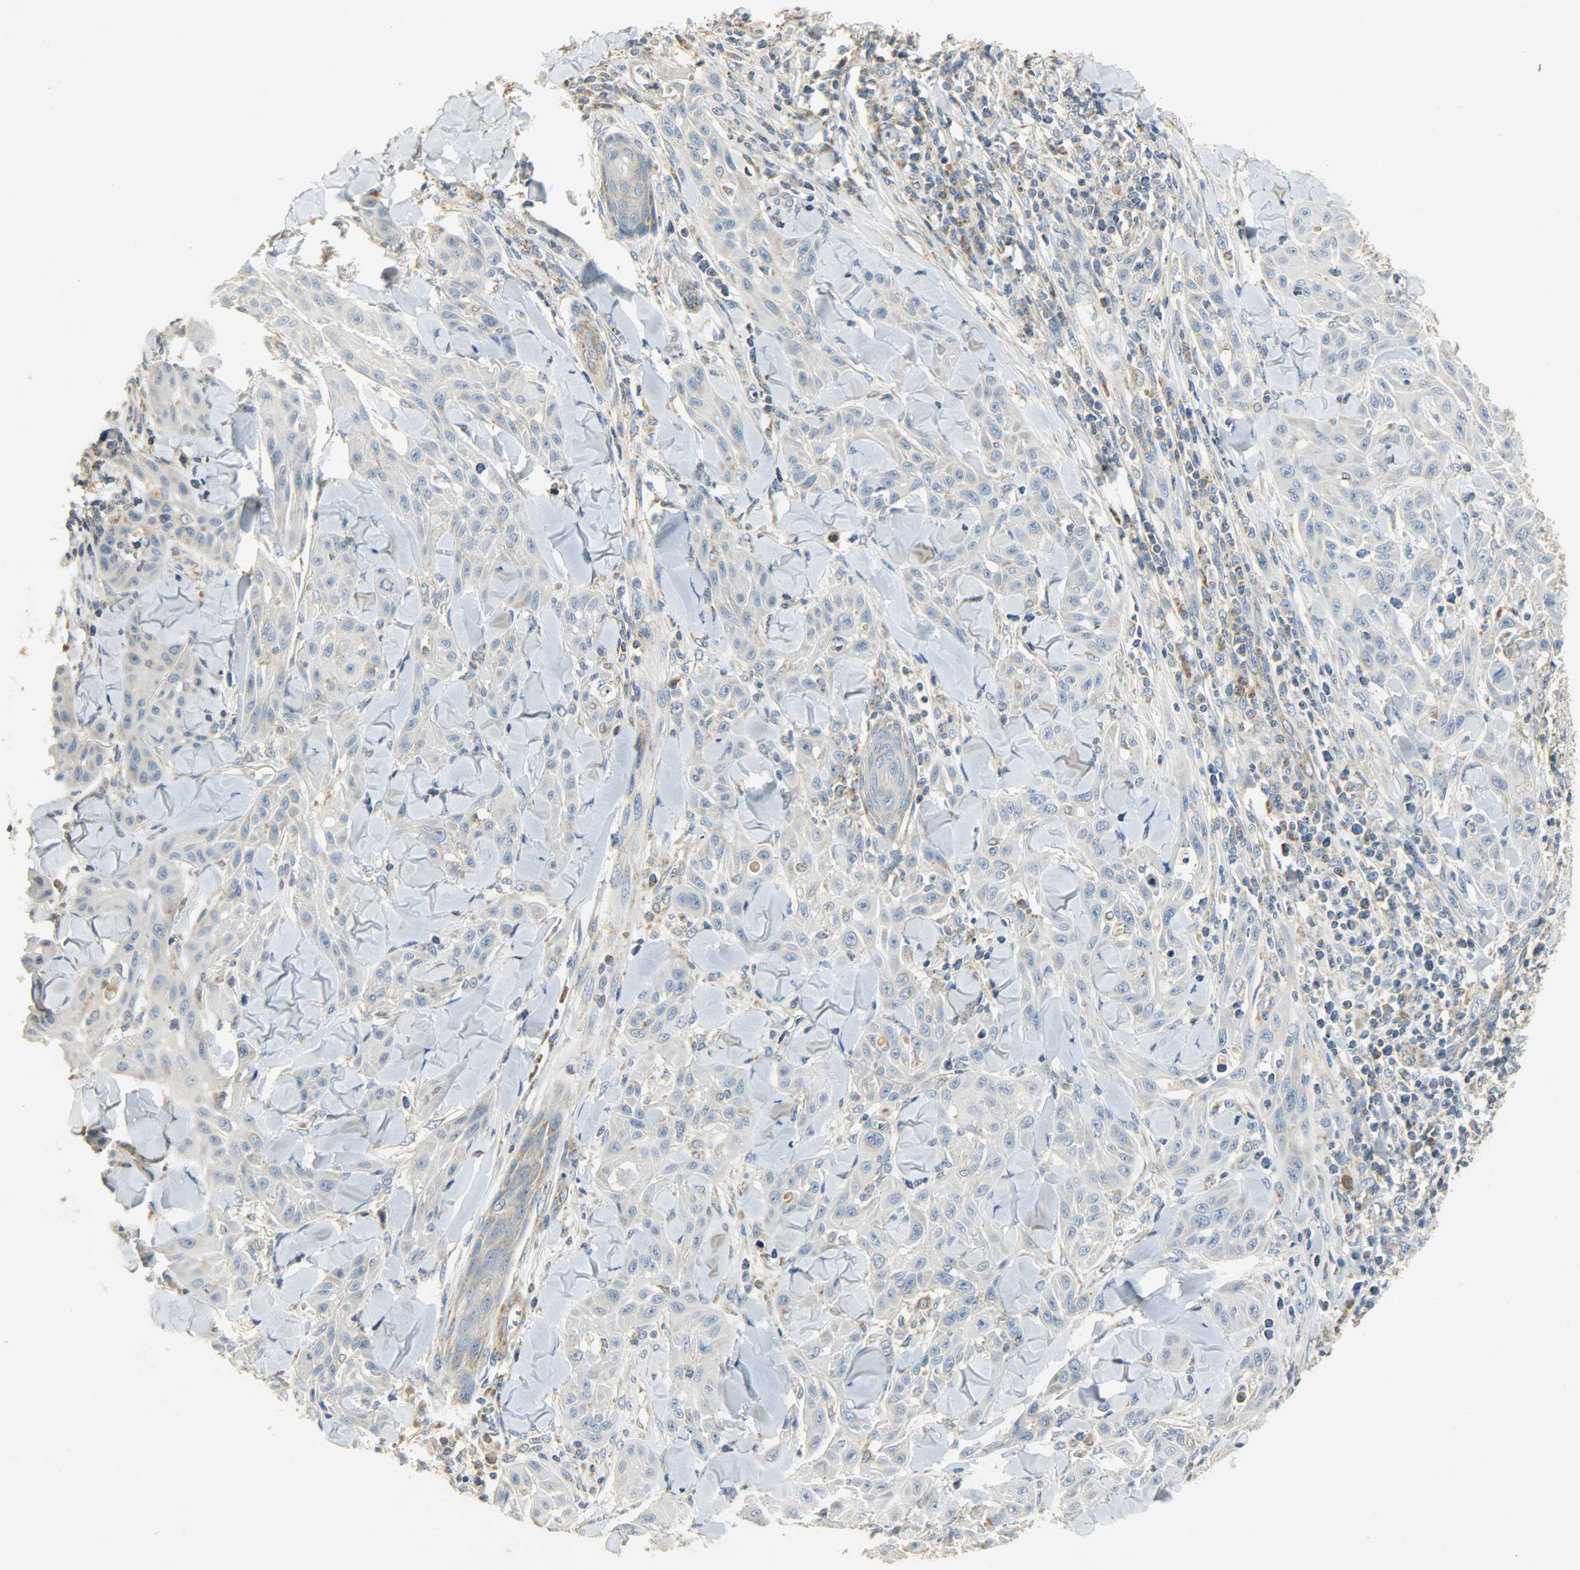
{"staining": {"intensity": "weak", "quantity": "25%-75%", "location": "cytoplasmic/membranous"}, "tissue": "skin cancer", "cell_type": "Tumor cells", "image_type": "cancer", "snomed": [{"axis": "morphology", "description": "Squamous cell carcinoma, NOS"}, {"axis": "topography", "description": "Skin"}], "caption": "An immunohistochemistry histopathology image of tumor tissue is shown. Protein staining in brown highlights weak cytoplasmic/membranous positivity in skin cancer within tumor cells.", "gene": "NNT", "patient": {"sex": "male", "age": 24}}